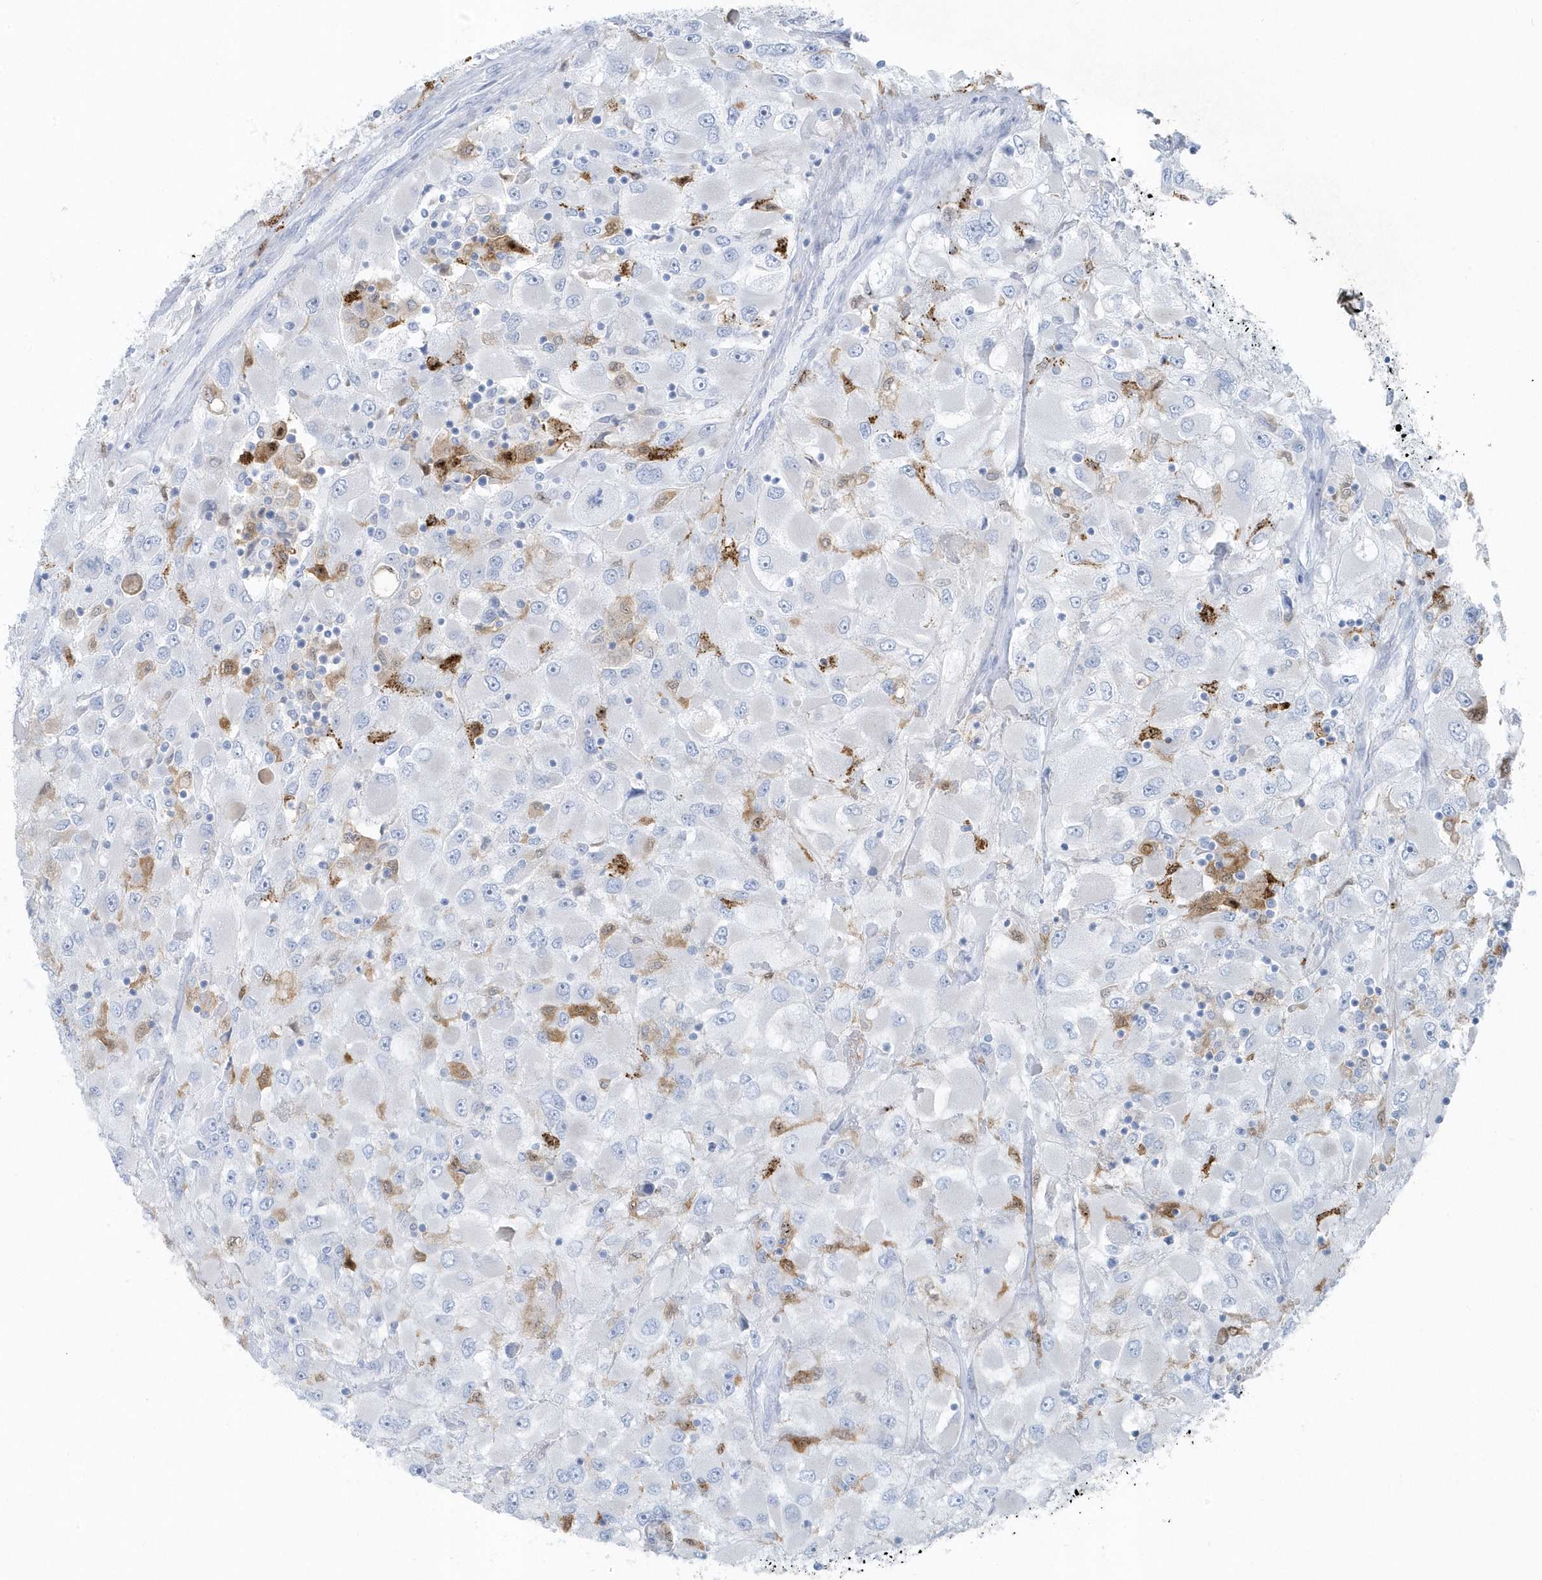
{"staining": {"intensity": "negative", "quantity": "none", "location": "none"}, "tissue": "renal cancer", "cell_type": "Tumor cells", "image_type": "cancer", "snomed": [{"axis": "morphology", "description": "Adenocarcinoma, NOS"}, {"axis": "topography", "description": "Kidney"}], "caption": "An IHC histopathology image of renal adenocarcinoma is shown. There is no staining in tumor cells of renal adenocarcinoma. (Stains: DAB immunohistochemistry with hematoxylin counter stain, Microscopy: brightfield microscopy at high magnification).", "gene": "FAM98A", "patient": {"sex": "female", "age": 52}}